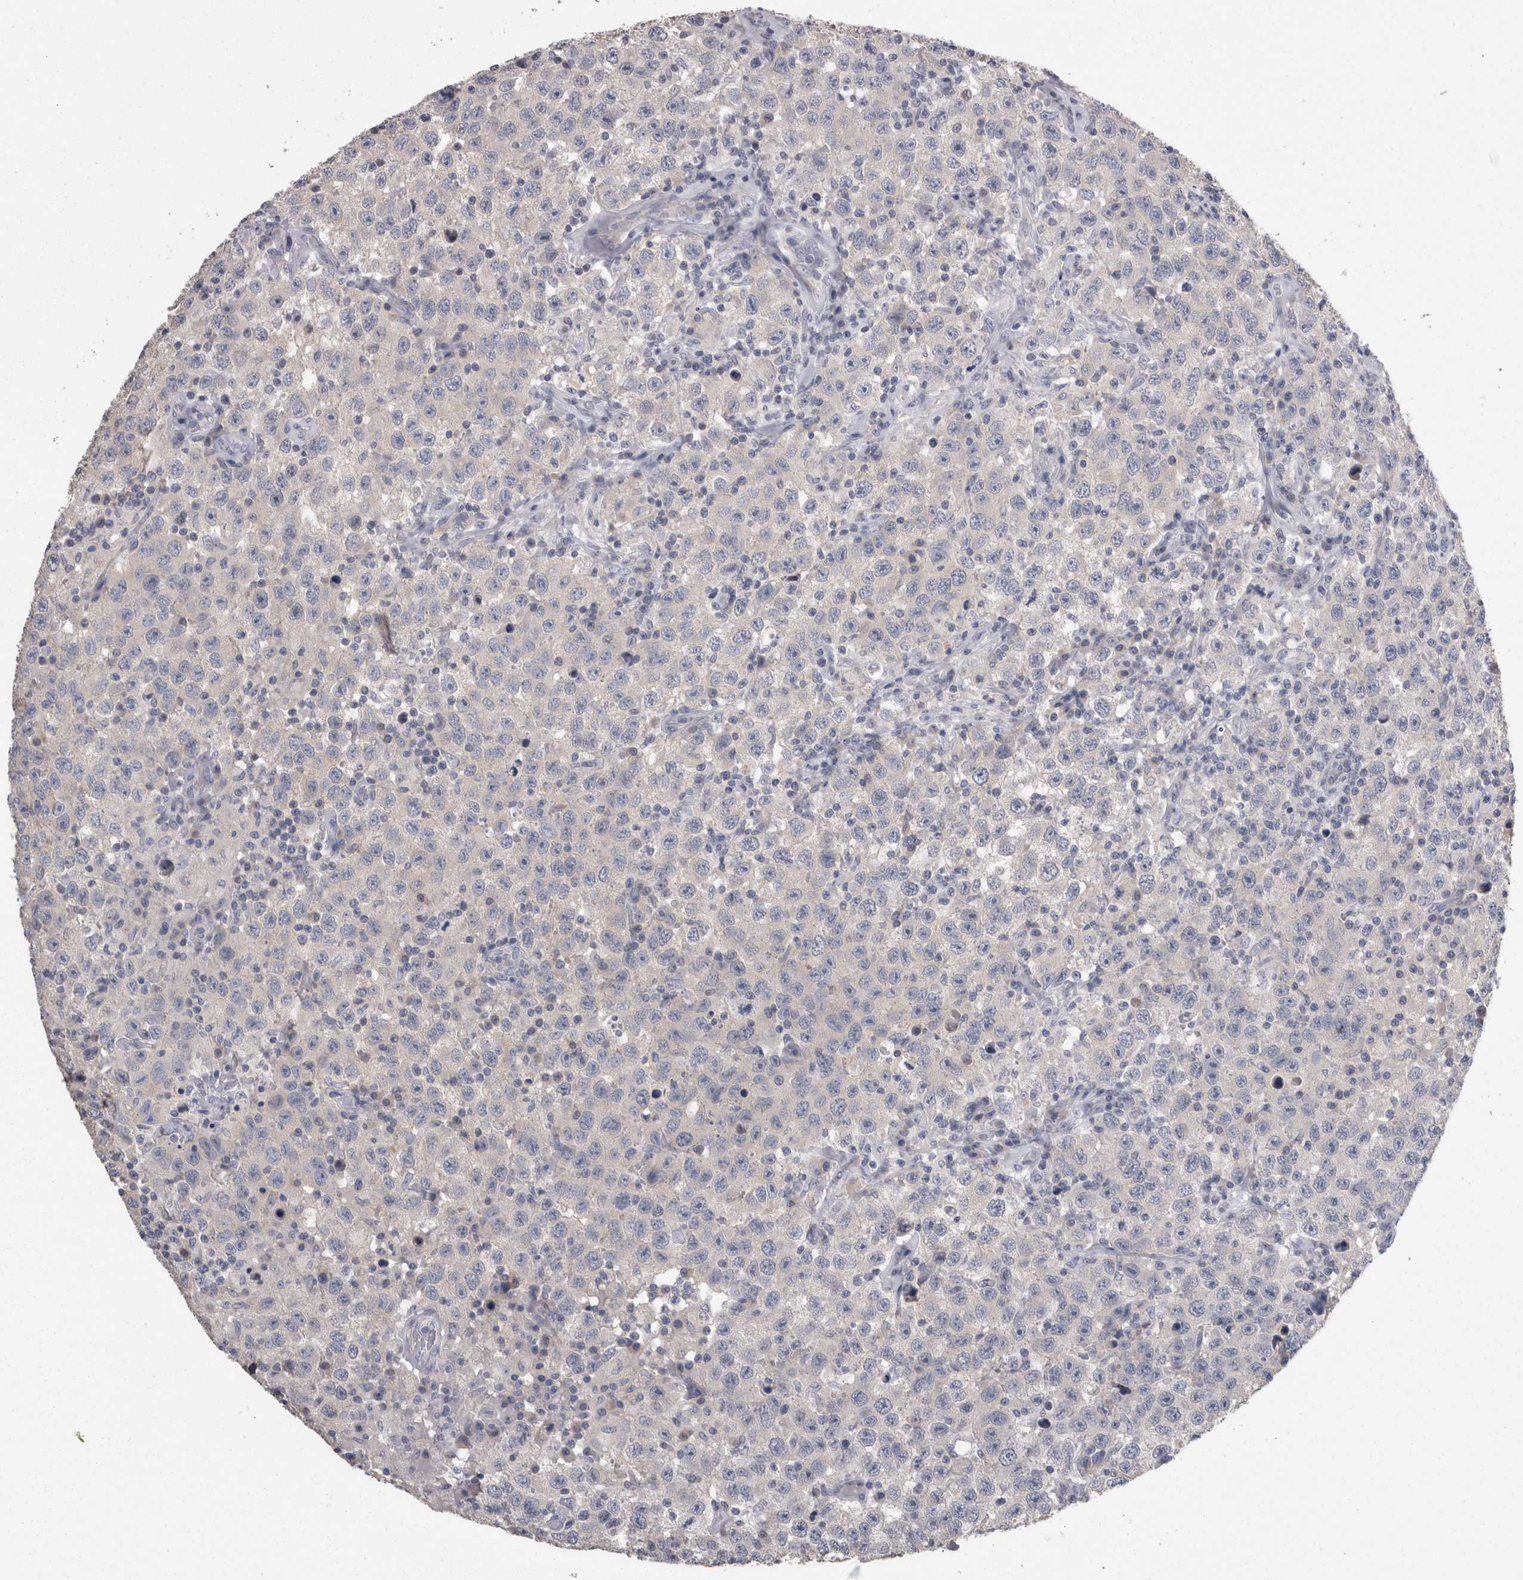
{"staining": {"intensity": "negative", "quantity": "none", "location": "none"}, "tissue": "testis cancer", "cell_type": "Tumor cells", "image_type": "cancer", "snomed": [{"axis": "morphology", "description": "Seminoma, NOS"}, {"axis": "topography", "description": "Testis"}], "caption": "Immunohistochemistry of testis seminoma exhibits no expression in tumor cells.", "gene": "TCAP", "patient": {"sex": "male", "age": 41}}